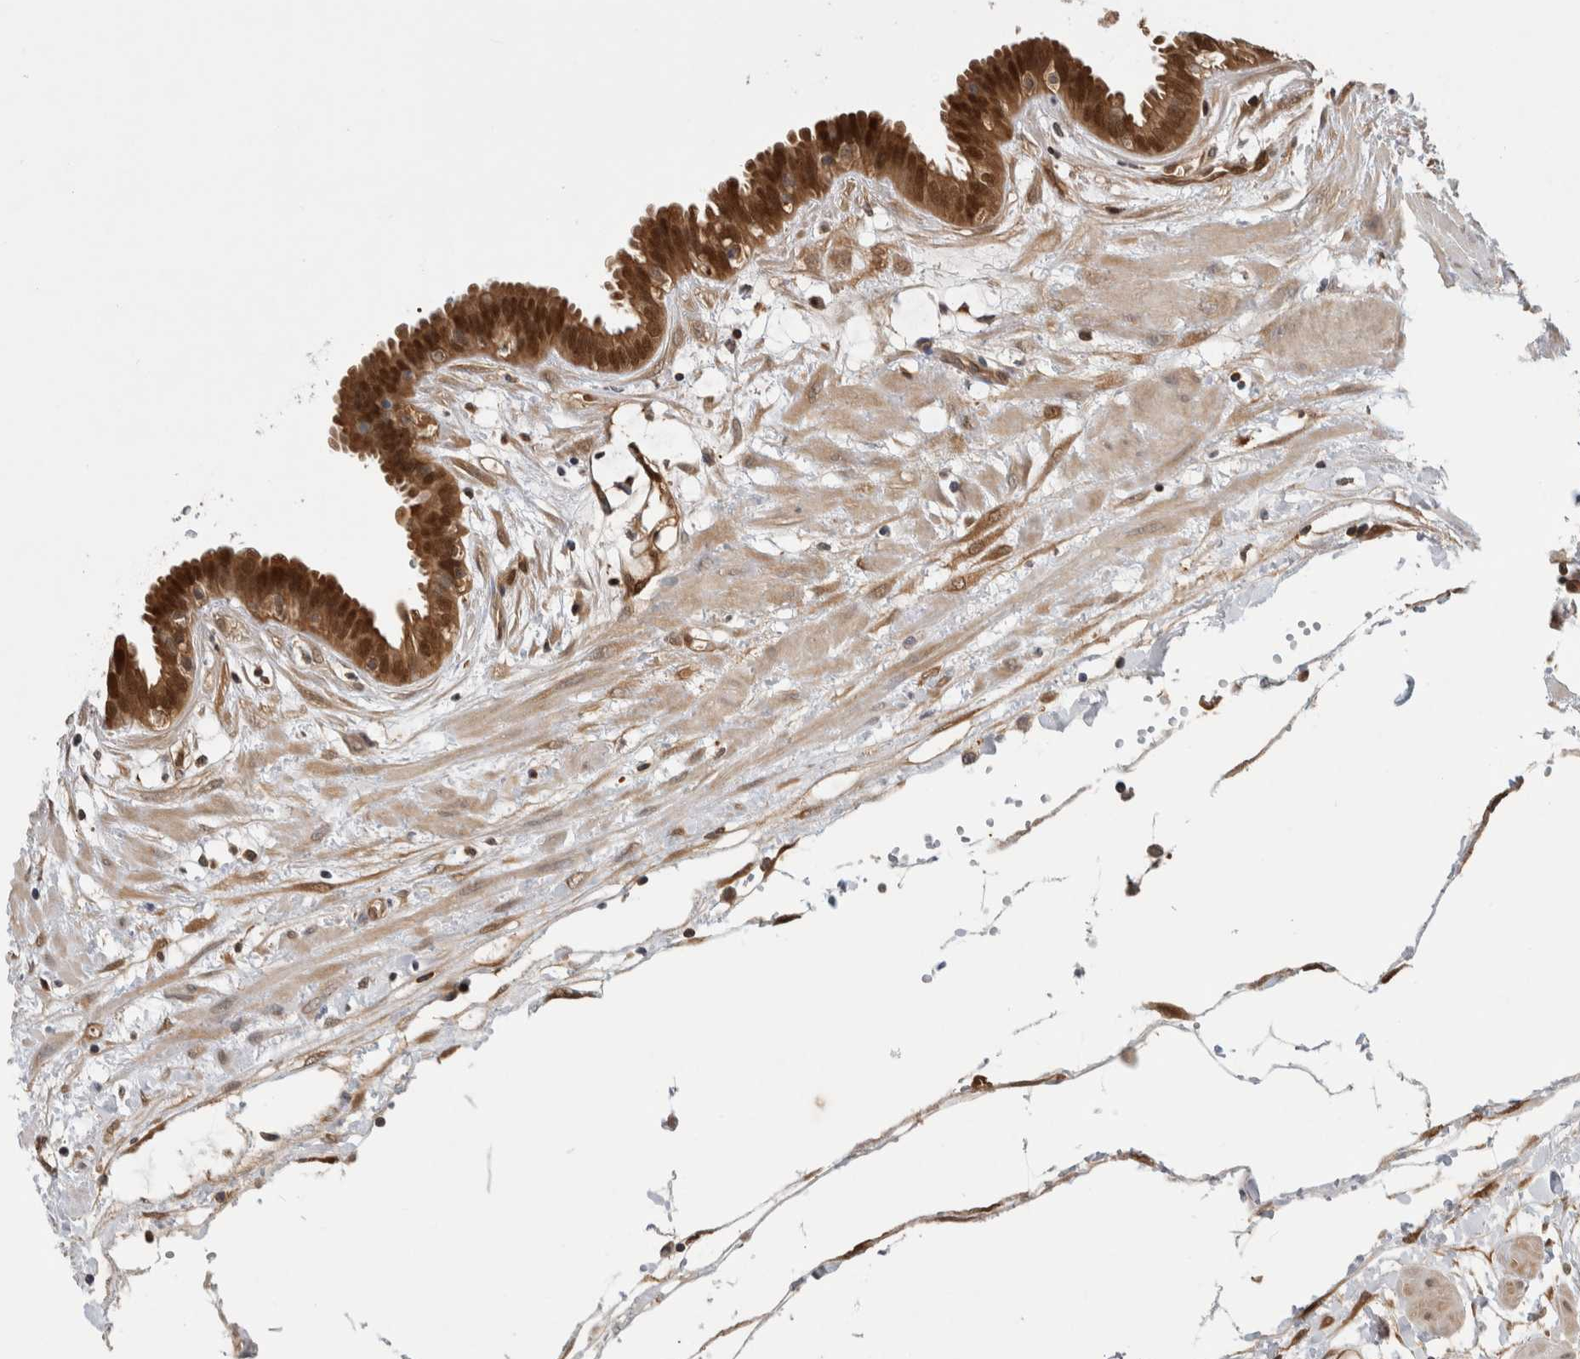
{"staining": {"intensity": "strong", "quantity": ">75%", "location": "cytoplasmic/membranous,nuclear"}, "tissue": "fallopian tube", "cell_type": "Glandular cells", "image_type": "normal", "snomed": [{"axis": "morphology", "description": "Normal tissue, NOS"}, {"axis": "topography", "description": "Fallopian tube"}, {"axis": "topography", "description": "Placenta"}], "caption": "IHC of normal fallopian tube exhibits high levels of strong cytoplasmic/membranous,nuclear positivity in approximately >75% of glandular cells. The staining was performed using DAB (3,3'-diaminobenzidine) to visualize the protein expression in brown, while the nuclei were stained in blue with hematoxylin (Magnification: 20x).", "gene": "ASTN2", "patient": {"sex": "female", "age": 32}}